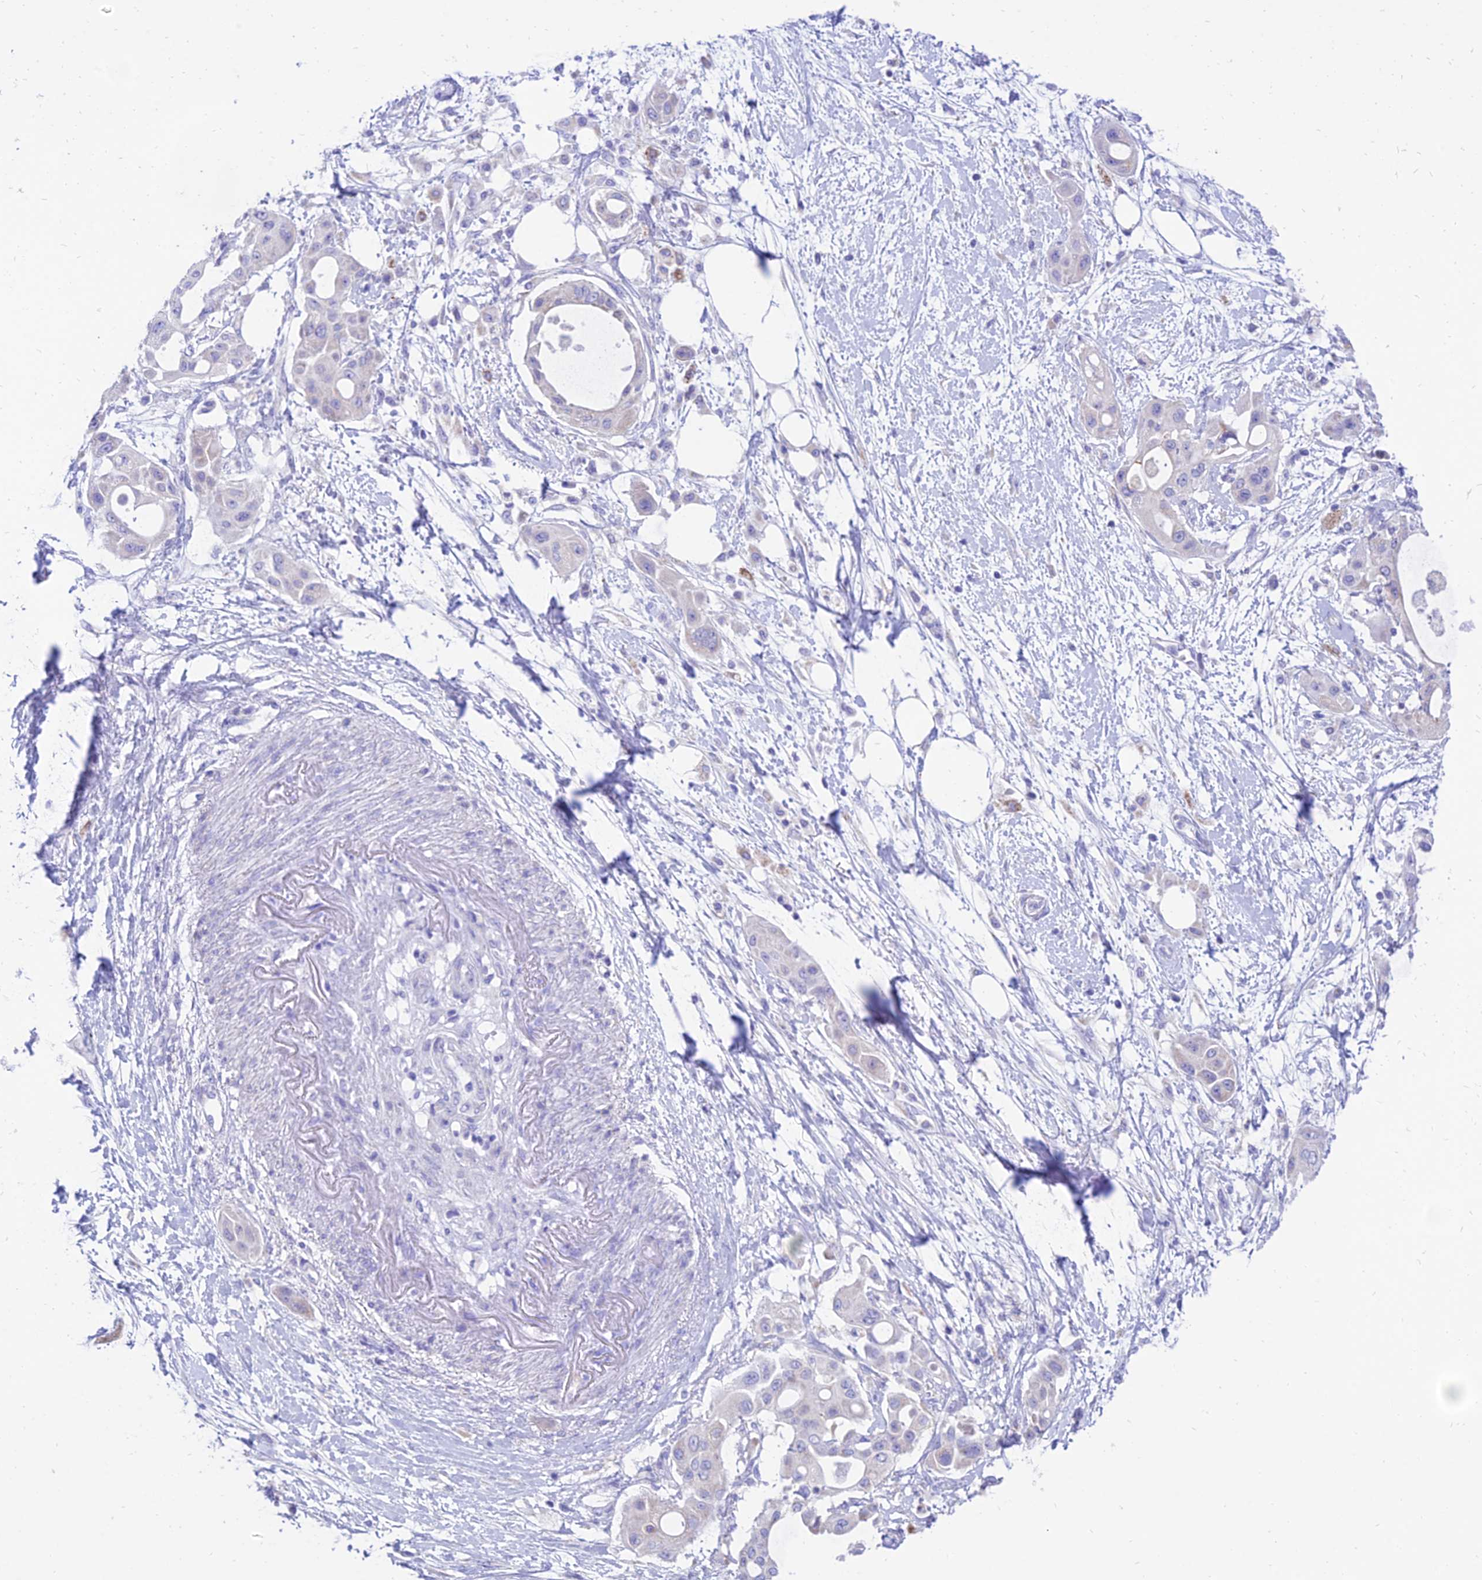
{"staining": {"intensity": "negative", "quantity": "none", "location": "none"}, "tissue": "pancreatic cancer", "cell_type": "Tumor cells", "image_type": "cancer", "snomed": [{"axis": "morphology", "description": "Adenocarcinoma, NOS"}, {"axis": "topography", "description": "Pancreas"}], "caption": "Adenocarcinoma (pancreatic) stained for a protein using immunohistochemistry (IHC) shows no positivity tumor cells.", "gene": "PKN3", "patient": {"sex": "male", "age": 68}}